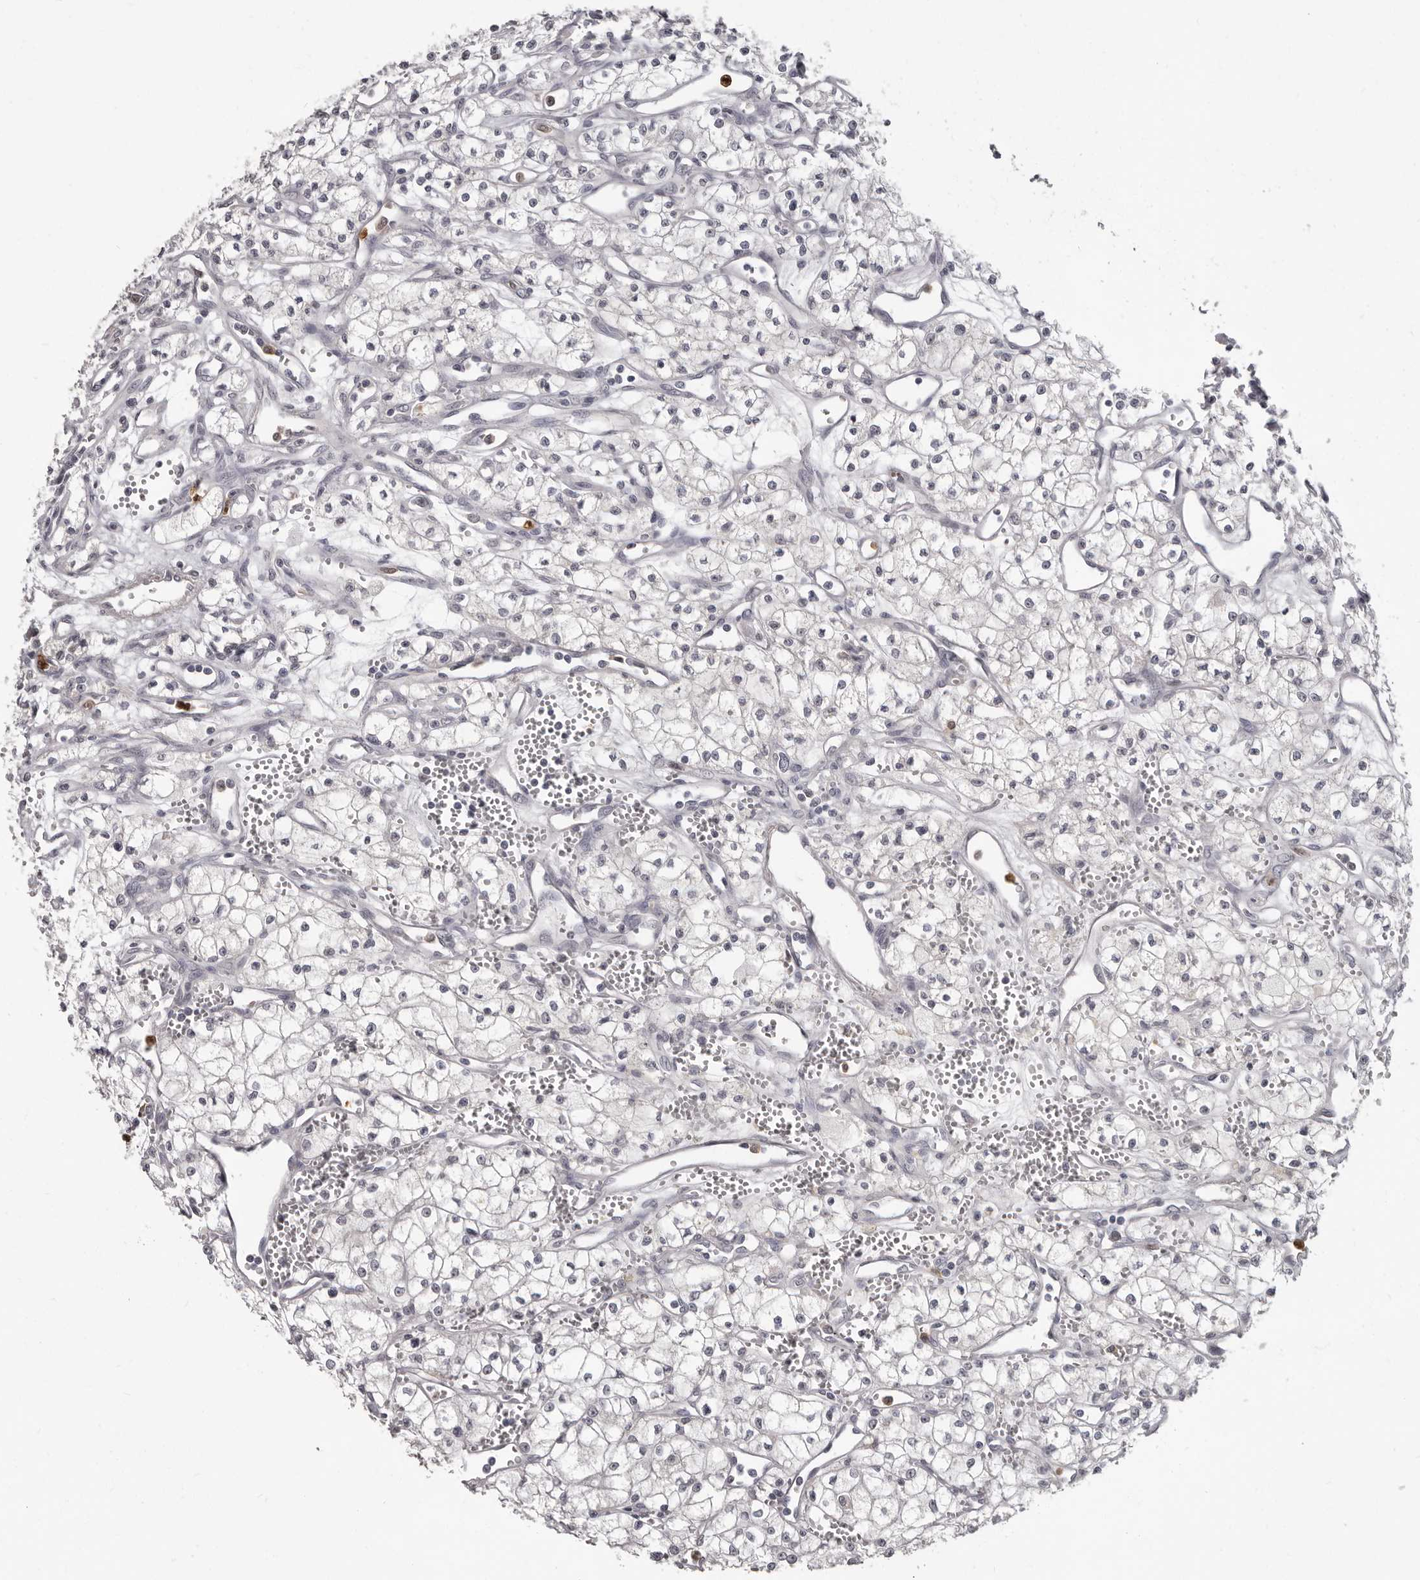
{"staining": {"intensity": "negative", "quantity": "none", "location": "none"}, "tissue": "renal cancer", "cell_type": "Tumor cells", "image_type": "cancer", "snomed": [{"axis": "morphology", "description": "Adenocarcinoma, NOS"}, {"axis": "topography", "description": "Kidney"}], "caption": "The photomicrograph displays no staining of tumor cells in renal adenocarcinoma.", "gene": "GPR157", "patient": {"sex": "male", "age": 59}}